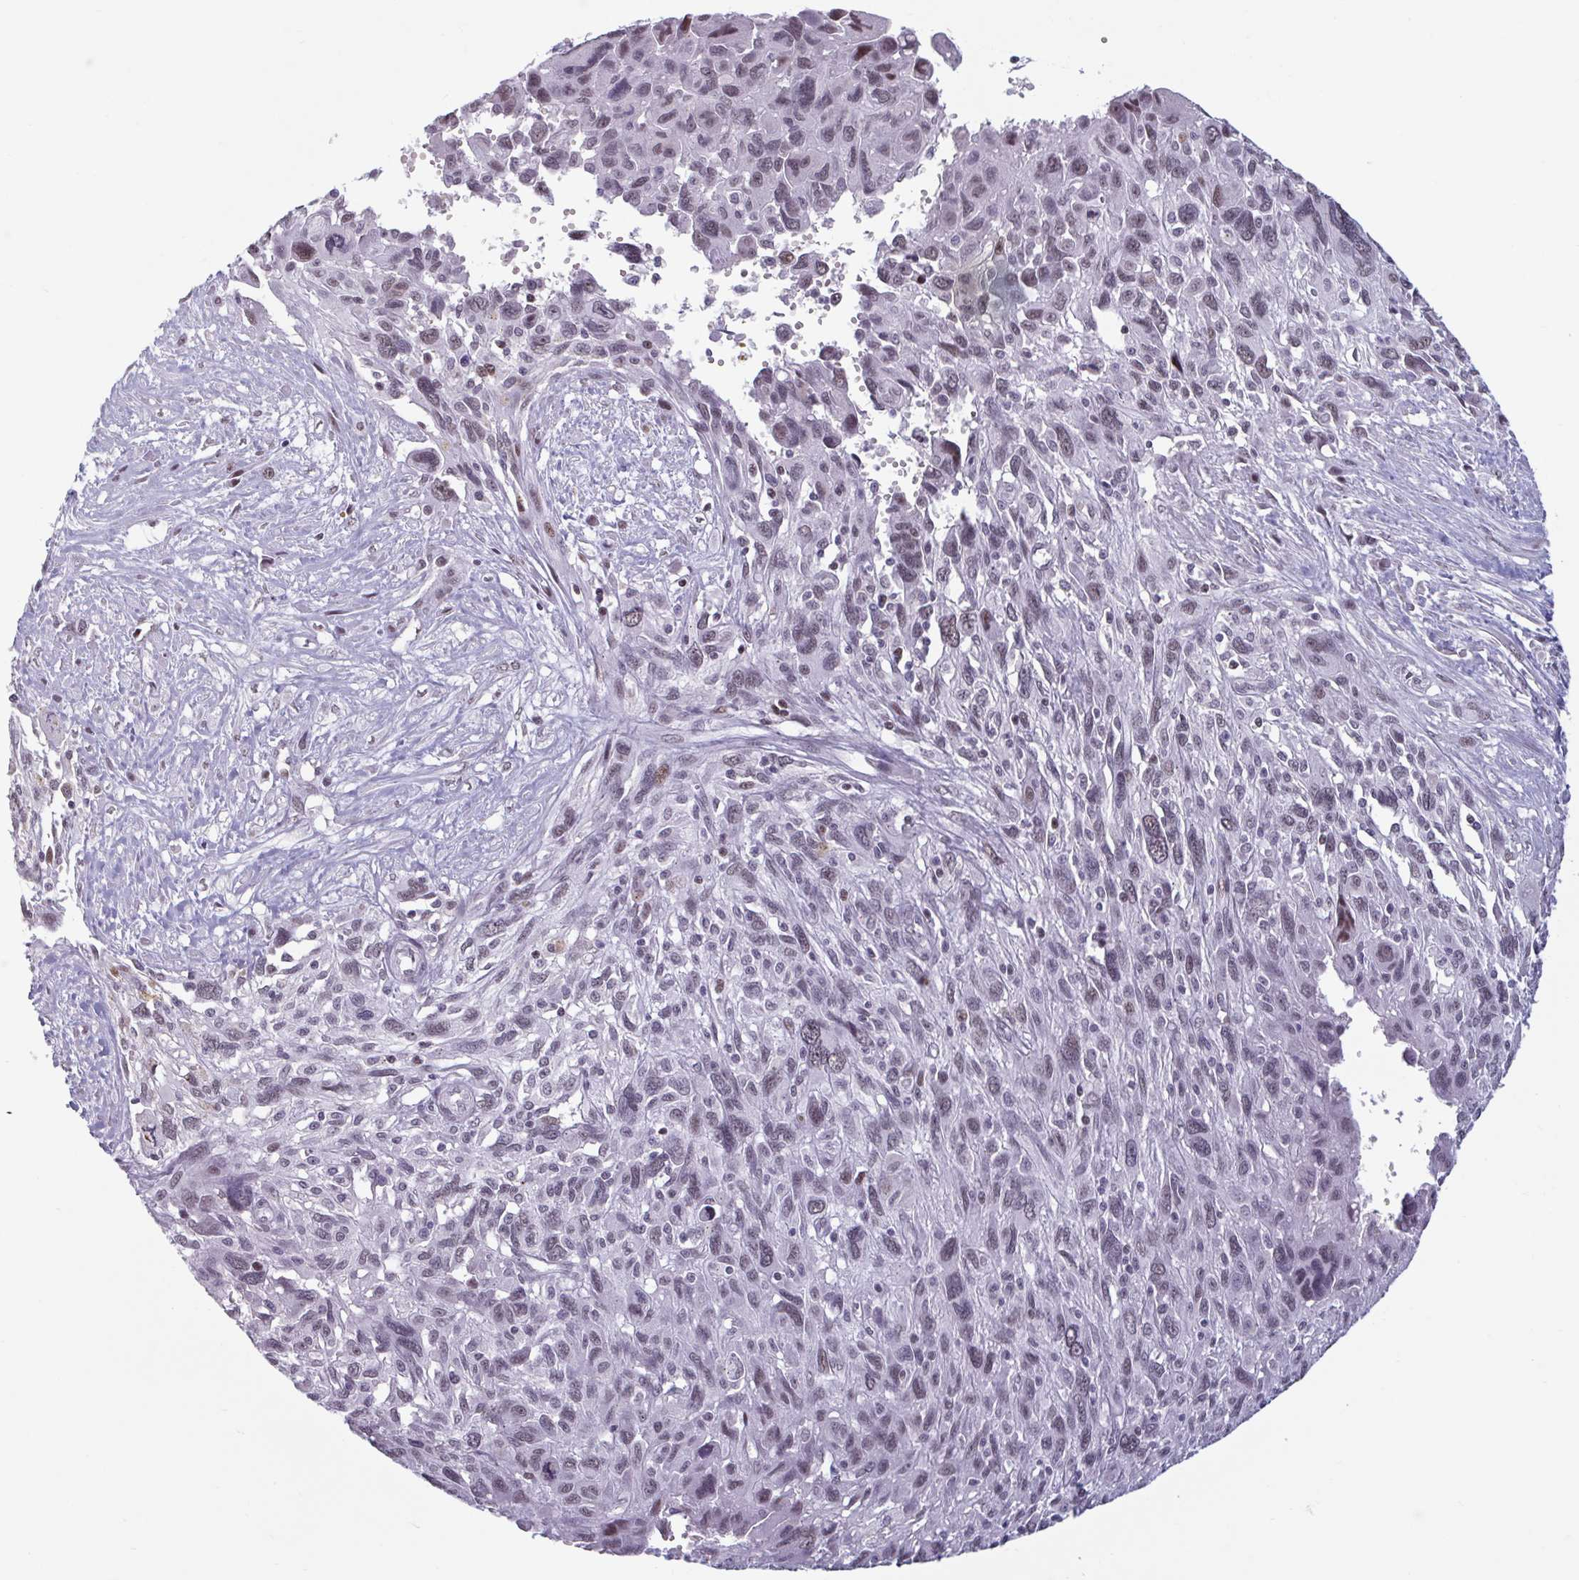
{"staining": {"intensity": "moderate", "quantity": "25%-75%", "location": "nuclear"}, "tissue": "pancreatic cancer", "cell_type": "Tumor cells", "image_type": "cancer", "snomed": [{"axis": "morphology", "description": "Adenocarcinoma, NOS"}, {"axis": "topography", "description": "Pancreas"}], "caption": "Brown immunohistochemical staining in human pancreatic cancer (adenocarcinoma) reveals moderate nuclear positivity in approximately 25%-75% of tumor cells.", "gene": "HSD17B6", "patient": {"sex": "female", "age": 47}}